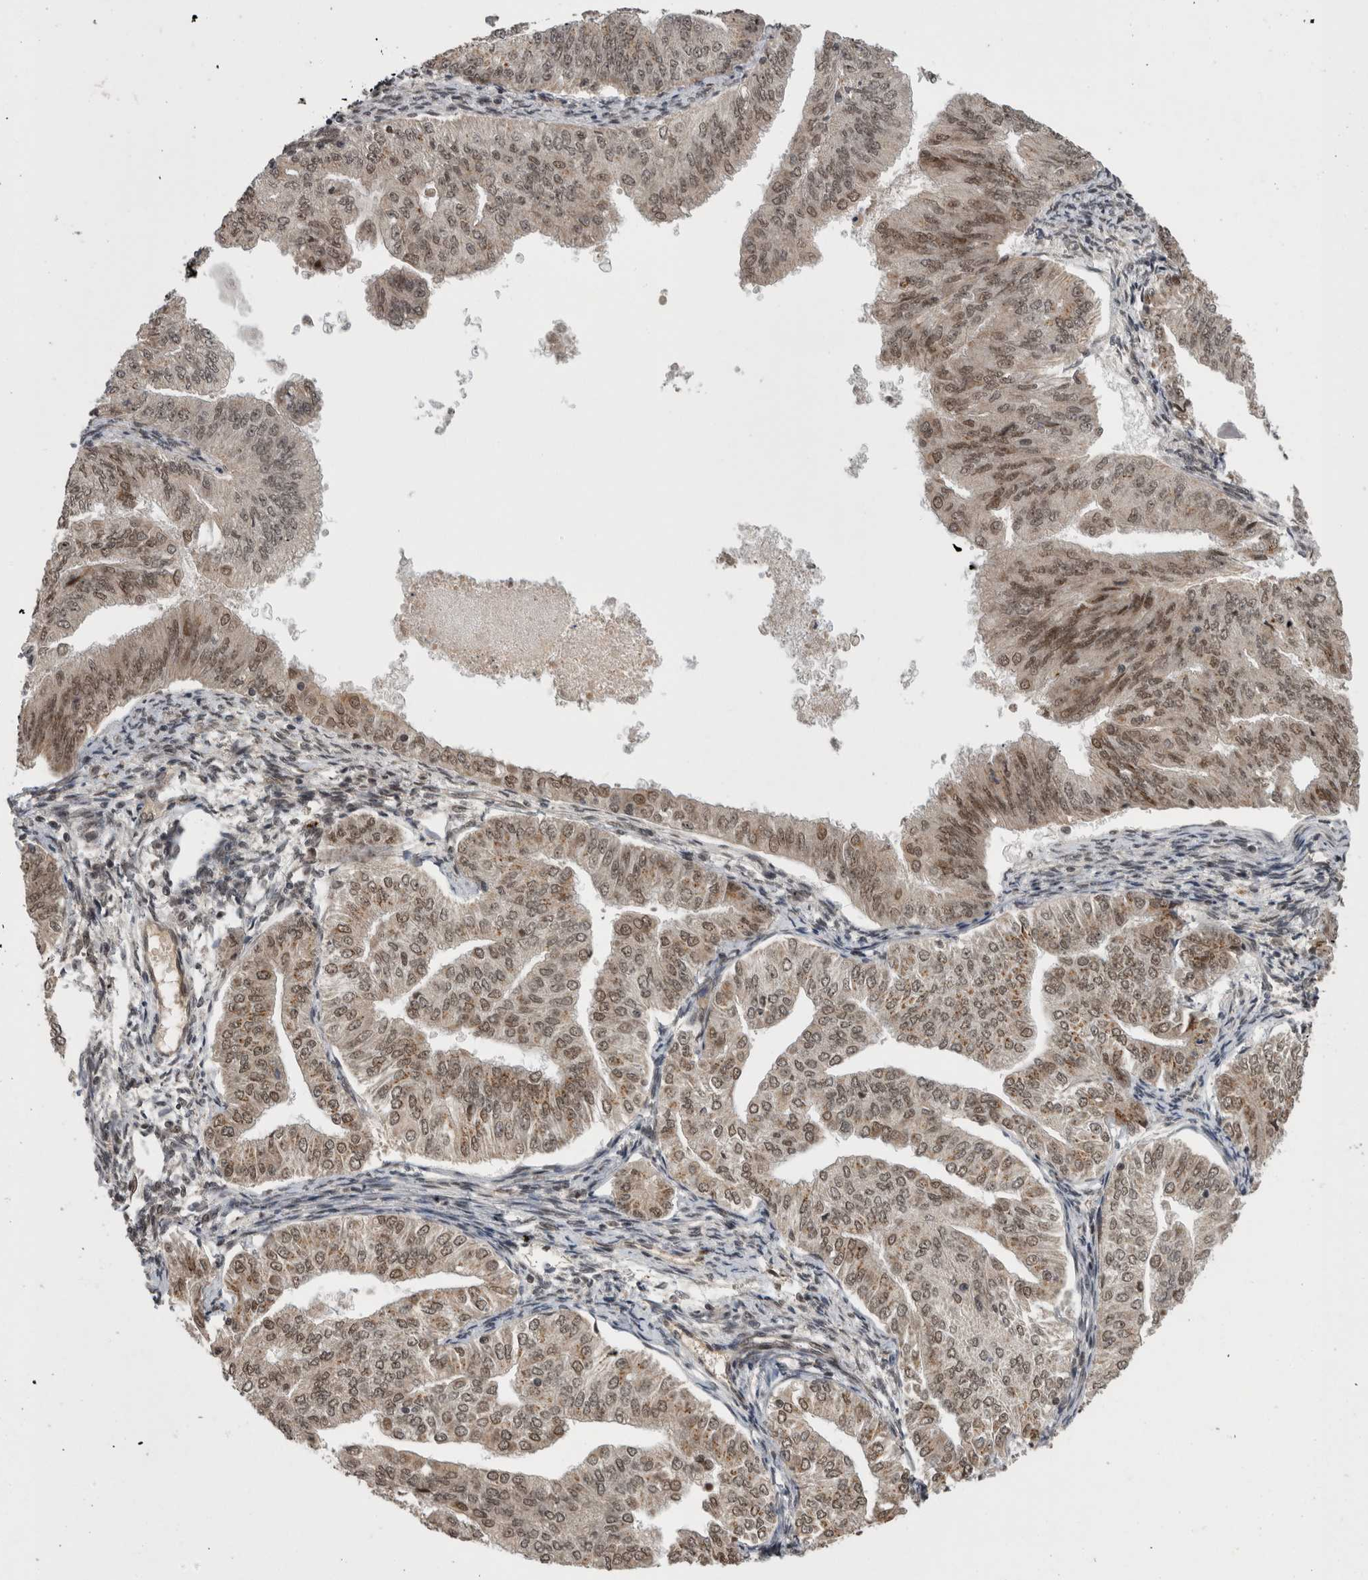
{"staining": {"intensity": "weak", "quantity": ">75%", "location": "nuclear"}, "tissue": "endometrial cancer", "cell_type": "Tumor cells", "image_type": "cancer", "snomed": [{"axis": "morphology", "description": "Normal tissue, NOS"}, {"axis": "morphology", "description": "Adenocarcinoma, NOS"}, {"axis": "topography", "description": "Endometrium"}], "caption": "Endometrial adenocarcinoma stained for a protein (brown) reveals weak nuclear positive expression in approximately >75% of tumor cells.", "gene": "CPSF2", "patient": {"sex": "female", "age": 53}}